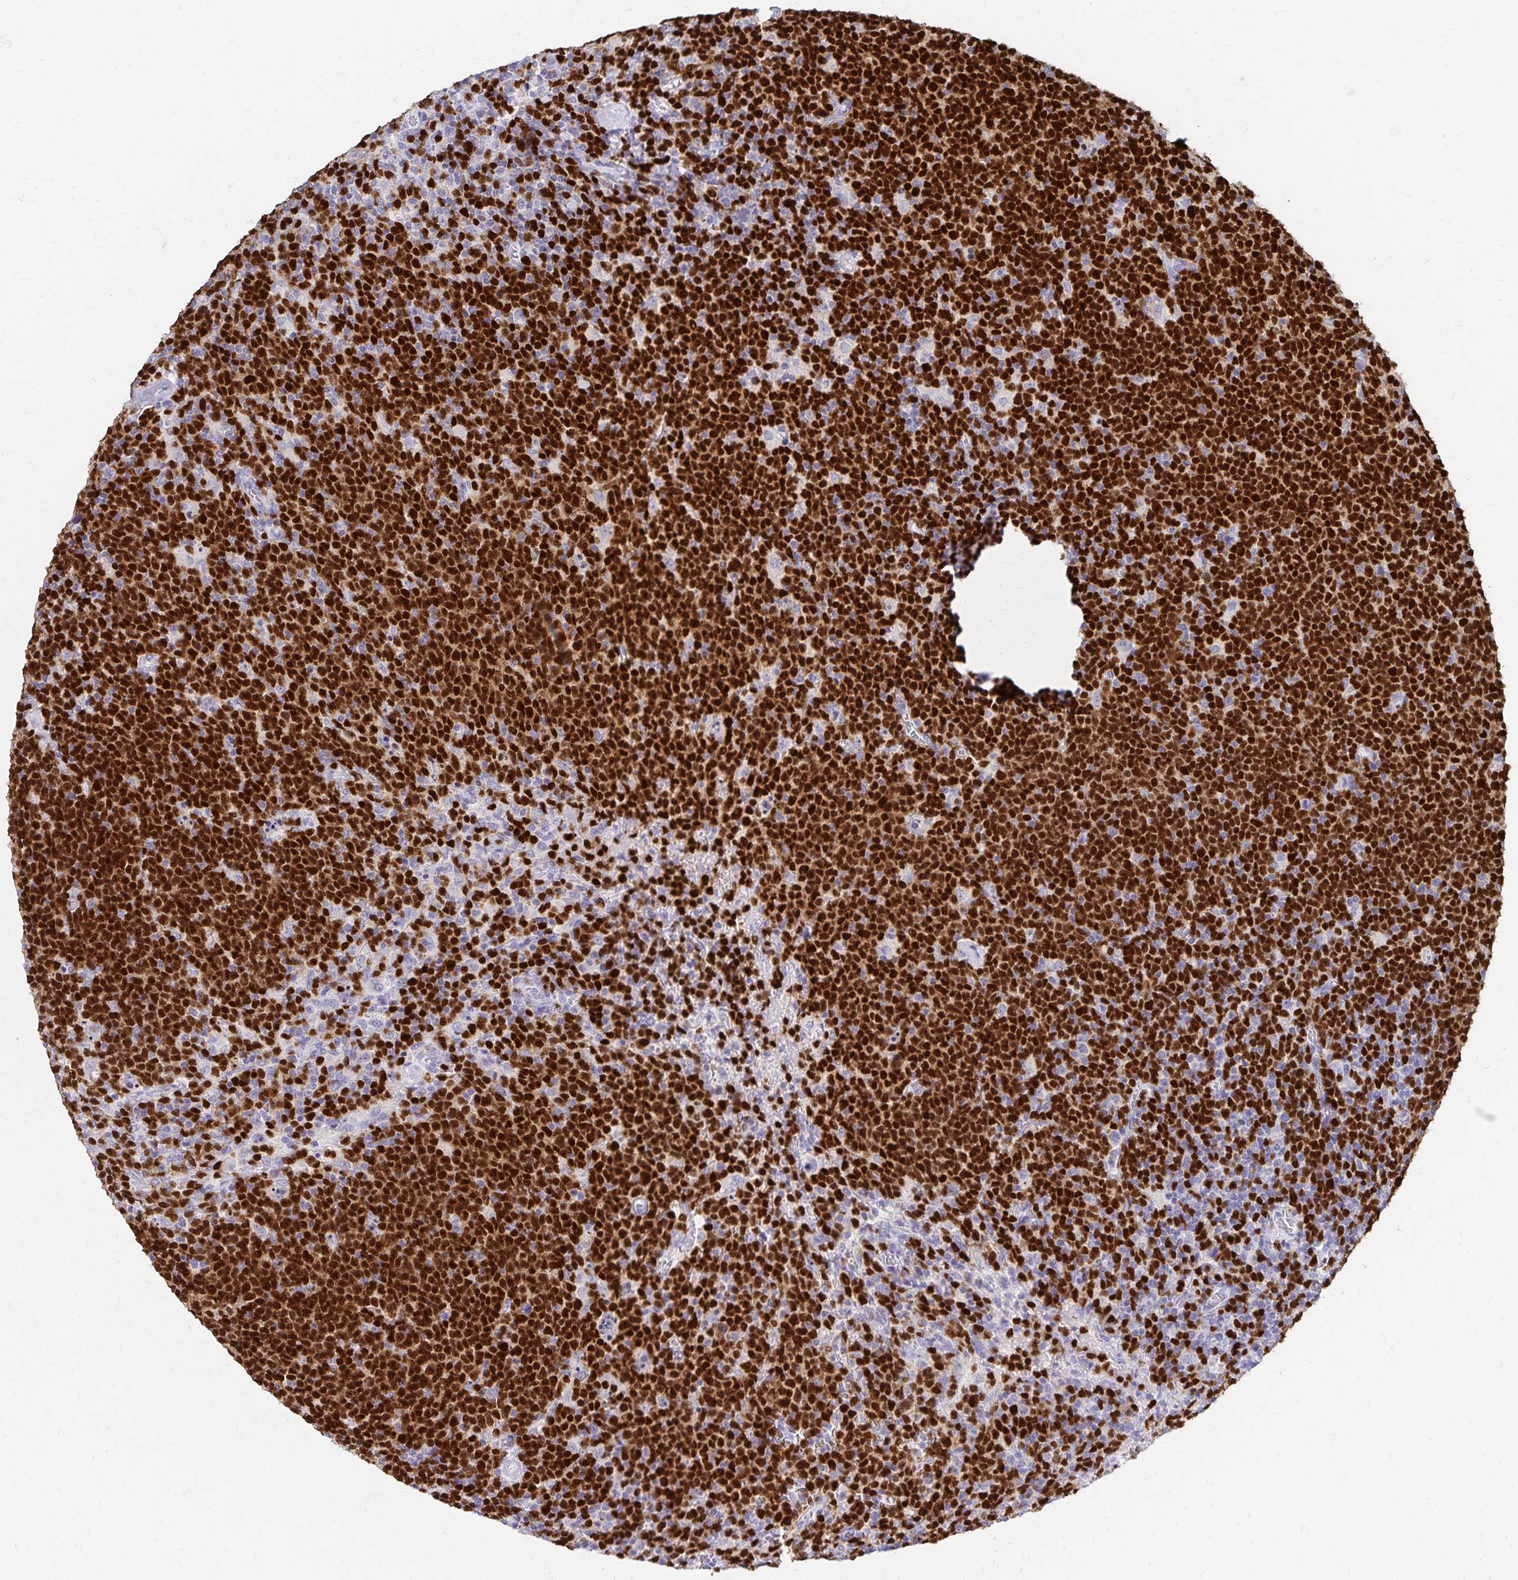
{"staining": {"intensity": "strong", "quantity": ">75%", "location": "nuclear"}, "tissue": "lymphoma", "cell_type": "Tumor cells", "image_type": "cancer", "snomed": [{"axis": "morphology", "description": "Malignant lymphoma, non-Hodgkin's type, High grade"}, {"axis": "topography", "description": "Lymph node"}], "caption": "Human high-grade malignant lymphoma, non-Hodgkin's type stained with a protein marker displays strong staining in tumor cells.", "gene": "PAX5", "patient": {"sex": "male", "age": 61}}